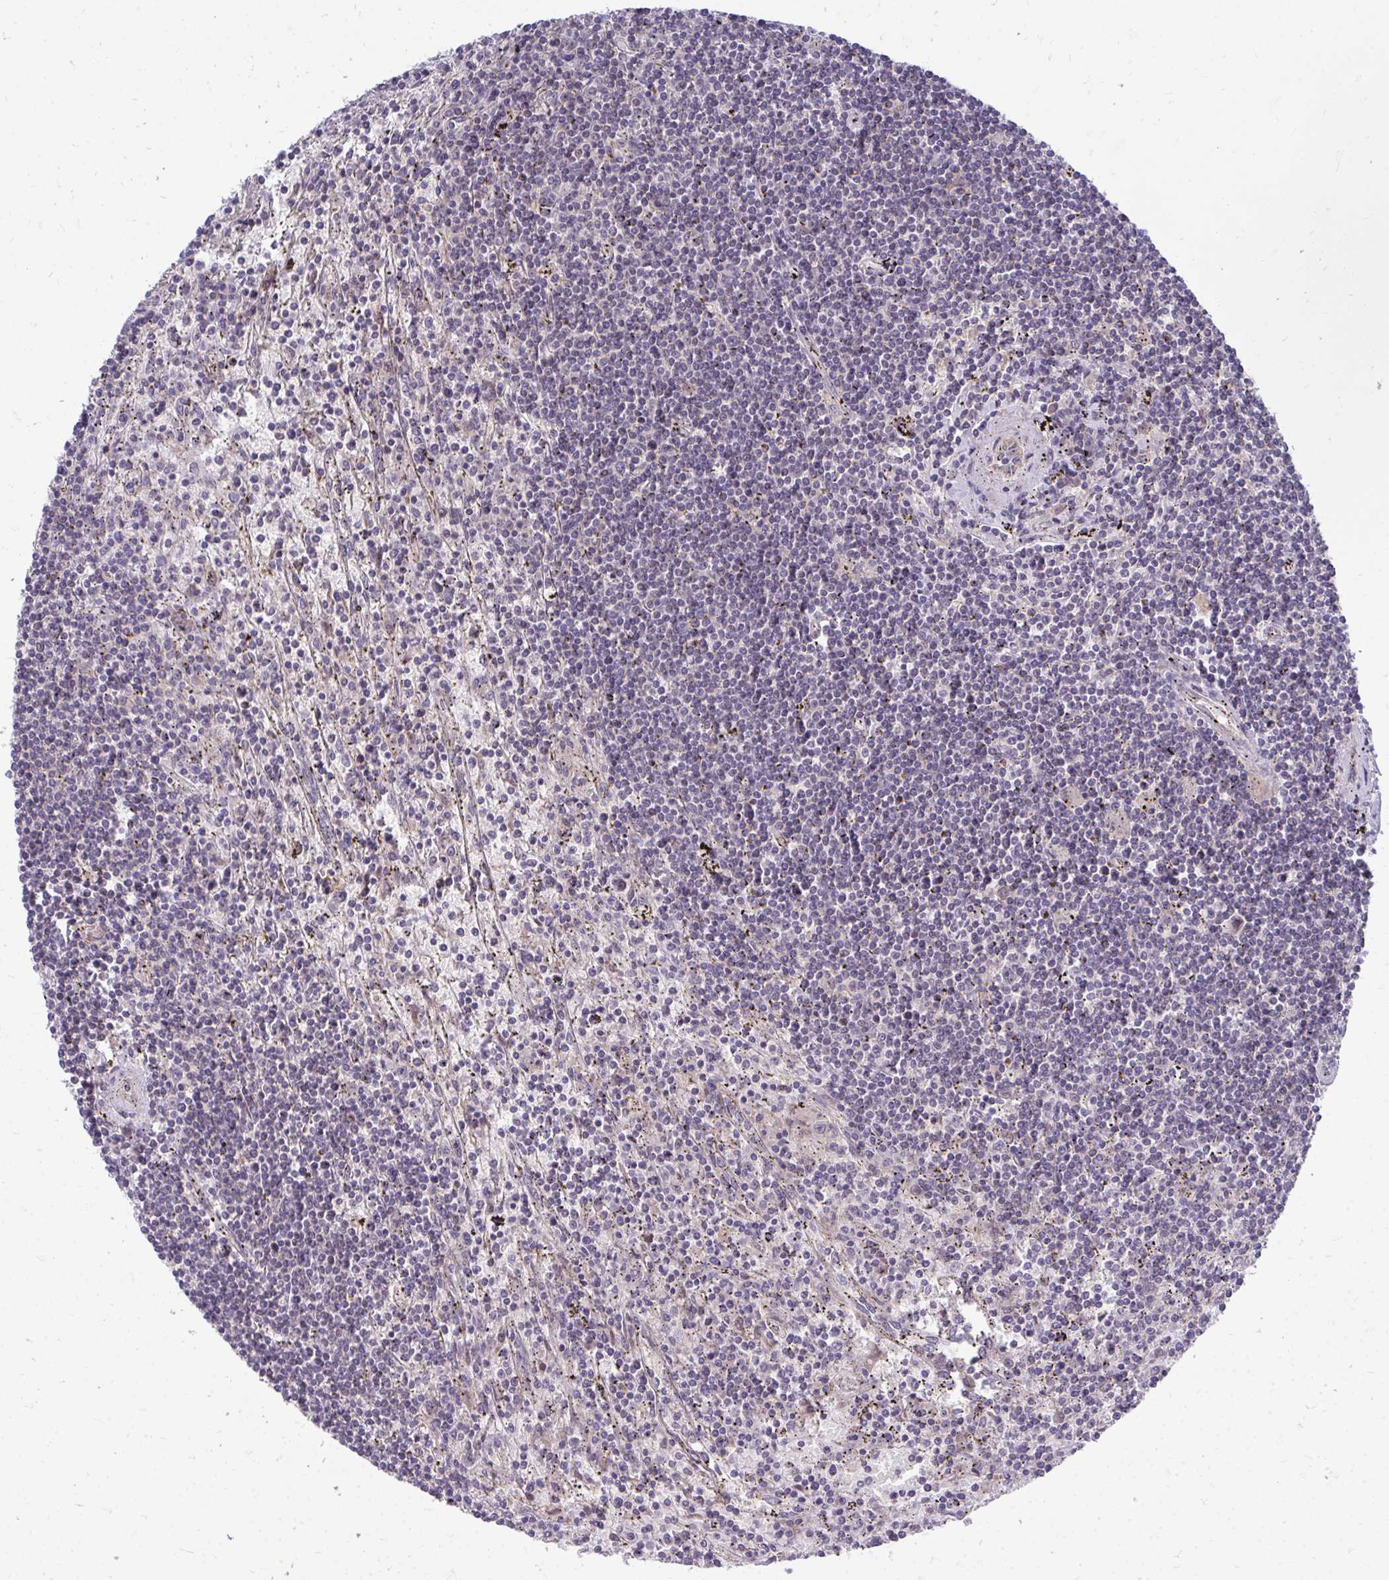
{"staining": {"intensity": "negative", "quantity": "none", "location": "none"}, "tissue": "lymphoma", "cell_type": "Tumor cells", "image_type": "cancer", "snomed": [{"axis": "morphology", "description": "Malignant lymphoma, non-Hodgkin's type, Low grade"}, {"axis": "topography", "description": "Spleen"}], "caption": "Immunohistochemistry (IHC) image of human malignant lymphoma, non-Hodgkin's type (low-grade) stained for a protein (brown), which demonstrates no expression in tumor cells. (DAB (3,3'-diaminobenzidine) immunohistochemistry (IHC) with hematoxylin counter stain).", "gene": "MROH8", "patient": {"sex": "male", "age": 76}}